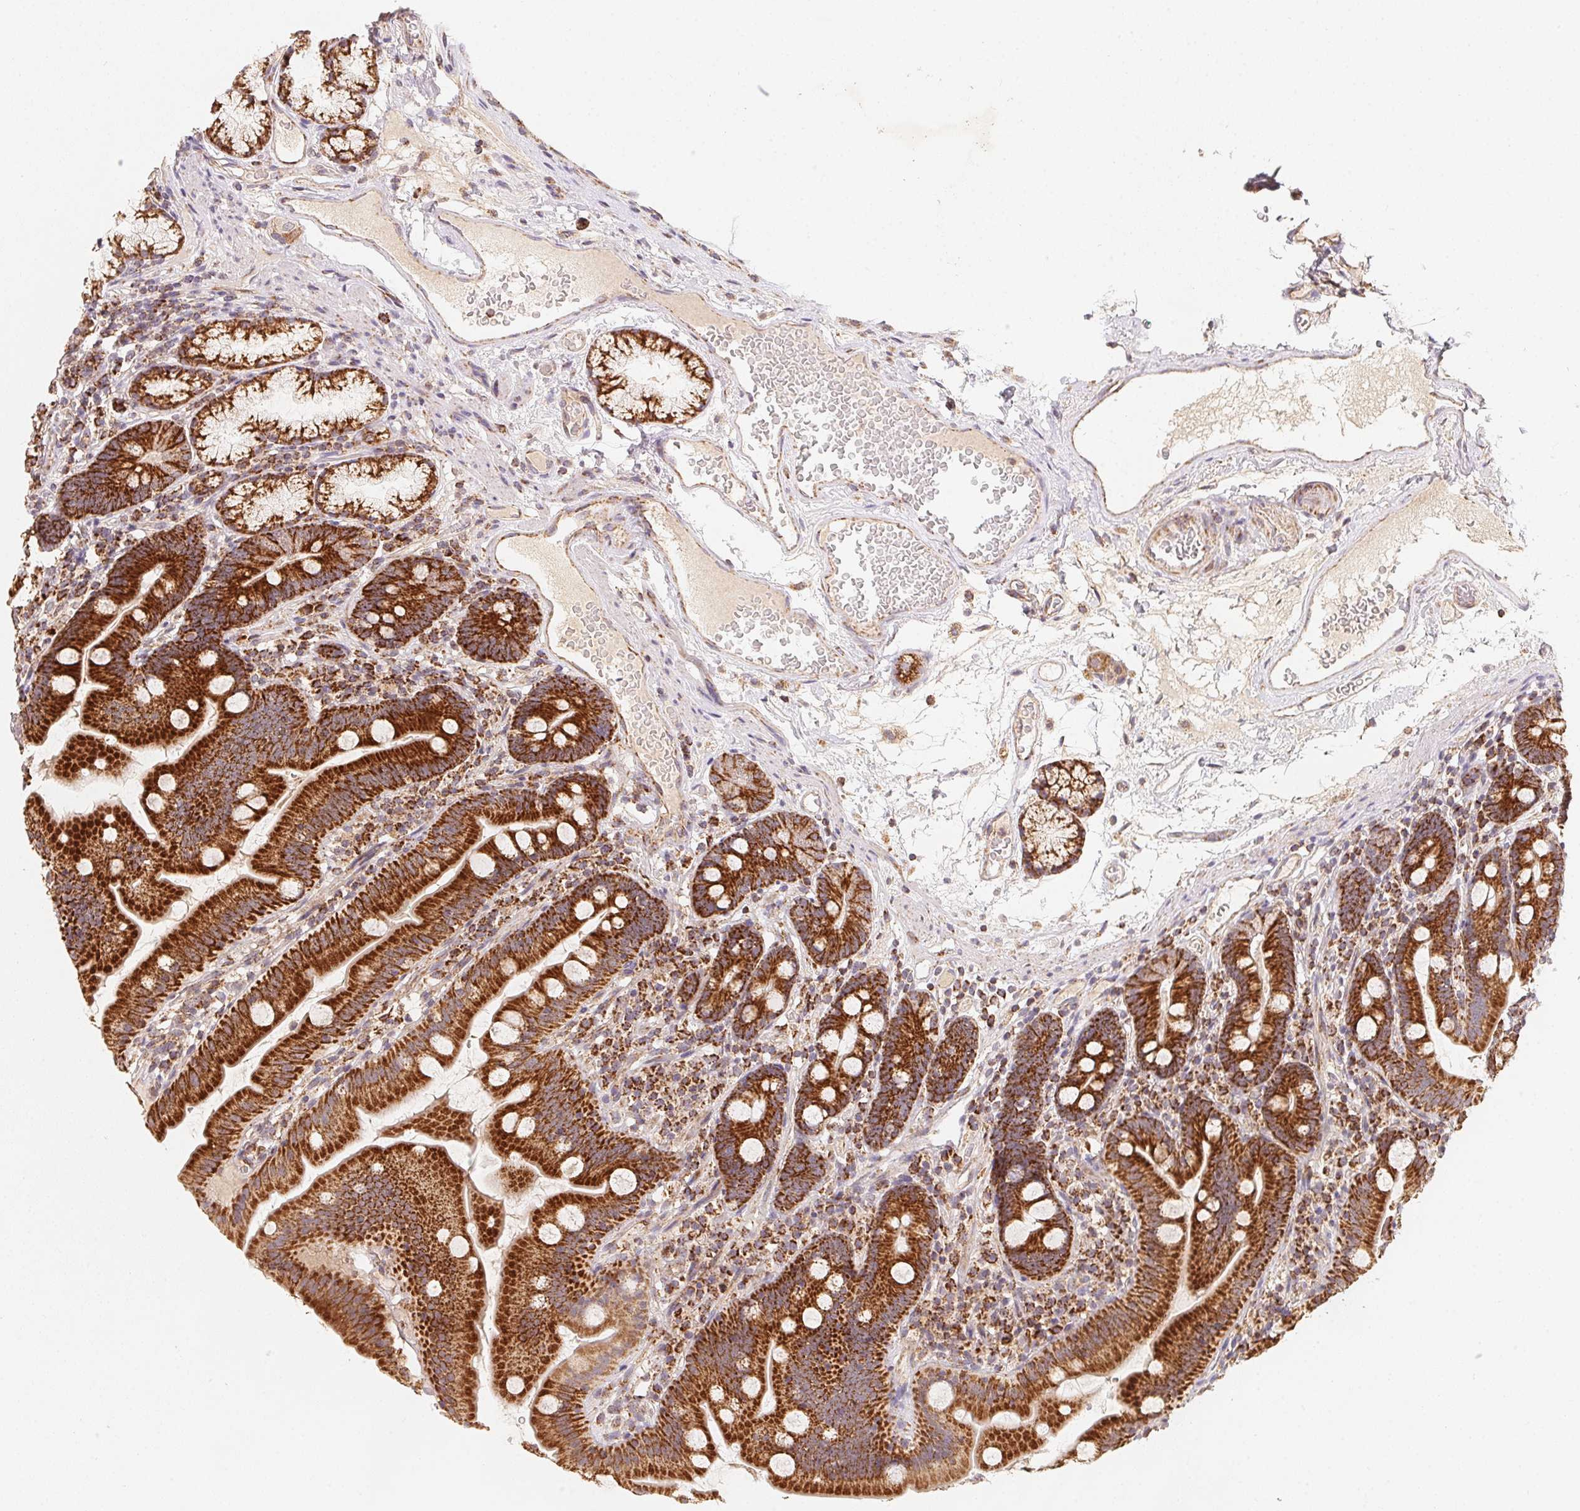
{"staining": {"intensity": "strong", "quantity": ">75%", "location": "cytoplasmic/membranous"}, "tissue": "duodenum", "cell_type": "Glandular cells", "image_type": "normal", "snomed": [{"axis": "morphology", "description": "Normal tissue, NOS"}, {"axis": "topography", "description": "Duodenum"}], "caption": "Approximately >75% of glandular cells in unremarkable duodenum display strong cytoplasmic/membranous protein expression as visualized by brown immunohistochemical staining.", "gene": "NDUFS6", "patient": {"sex": "female", "age": 67}}